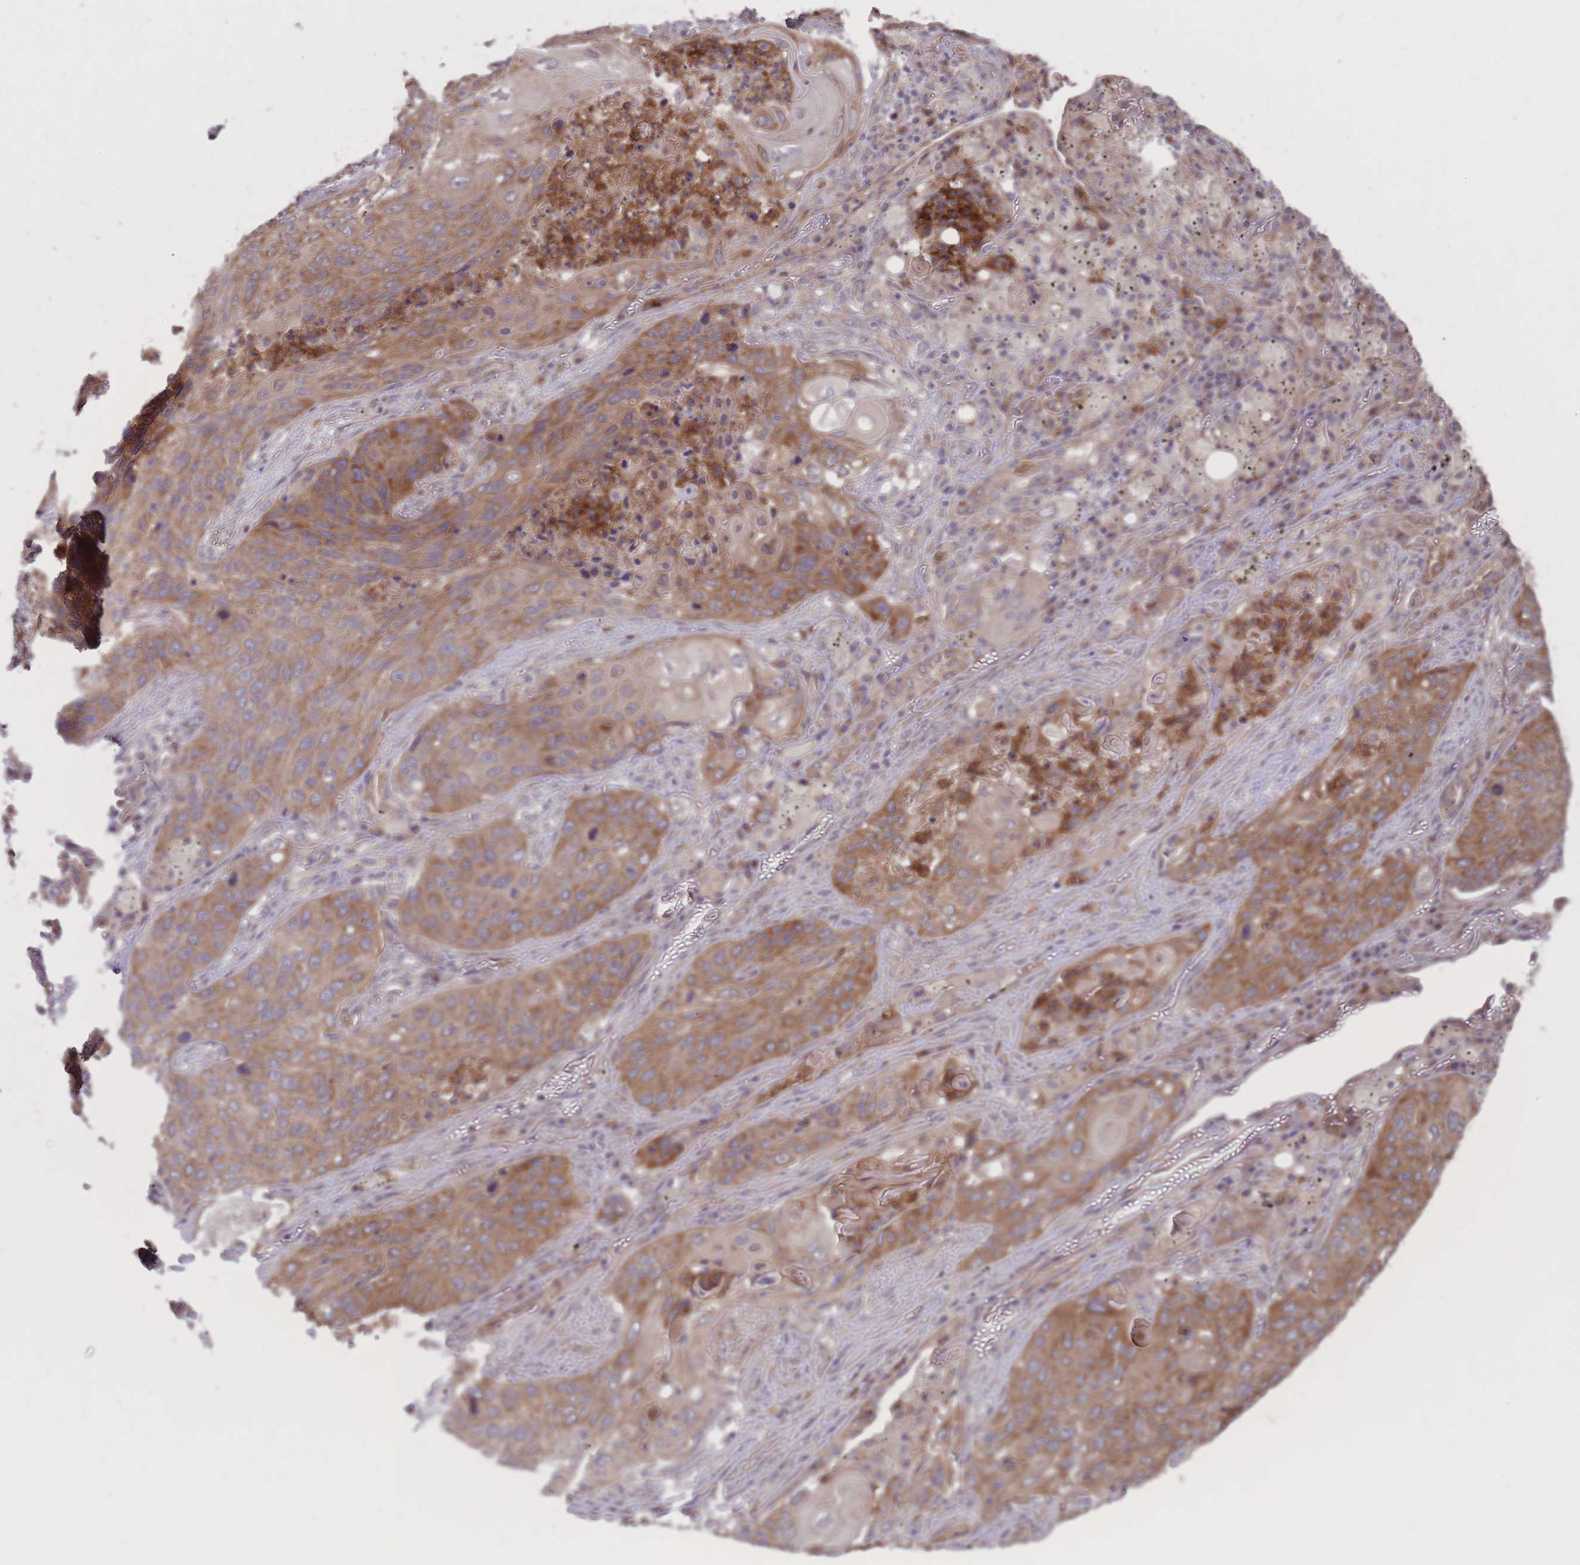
{"staining": {"intensity": "moderate", "quantity": ">75%", "location": "cytoplasmic/membranous"}, "tissue": "lung cancer", "cell_type": "Tumor cells", "image_type": "cancer", "snomed": [{"axis": "morphology", "description": "Squamous cell carcinoma, NOS"}, {"axis": "topography", "description": "Lung"}], "caption": "About >75% of tumor cells in lung squamous cell carcinoma reveal moderate cytoplasmic/membranous protein staining as visualized by brown immunohistochemical staining.", "gene": "IGF2BP2", "patient": {"sex": "female", "age": 63}}